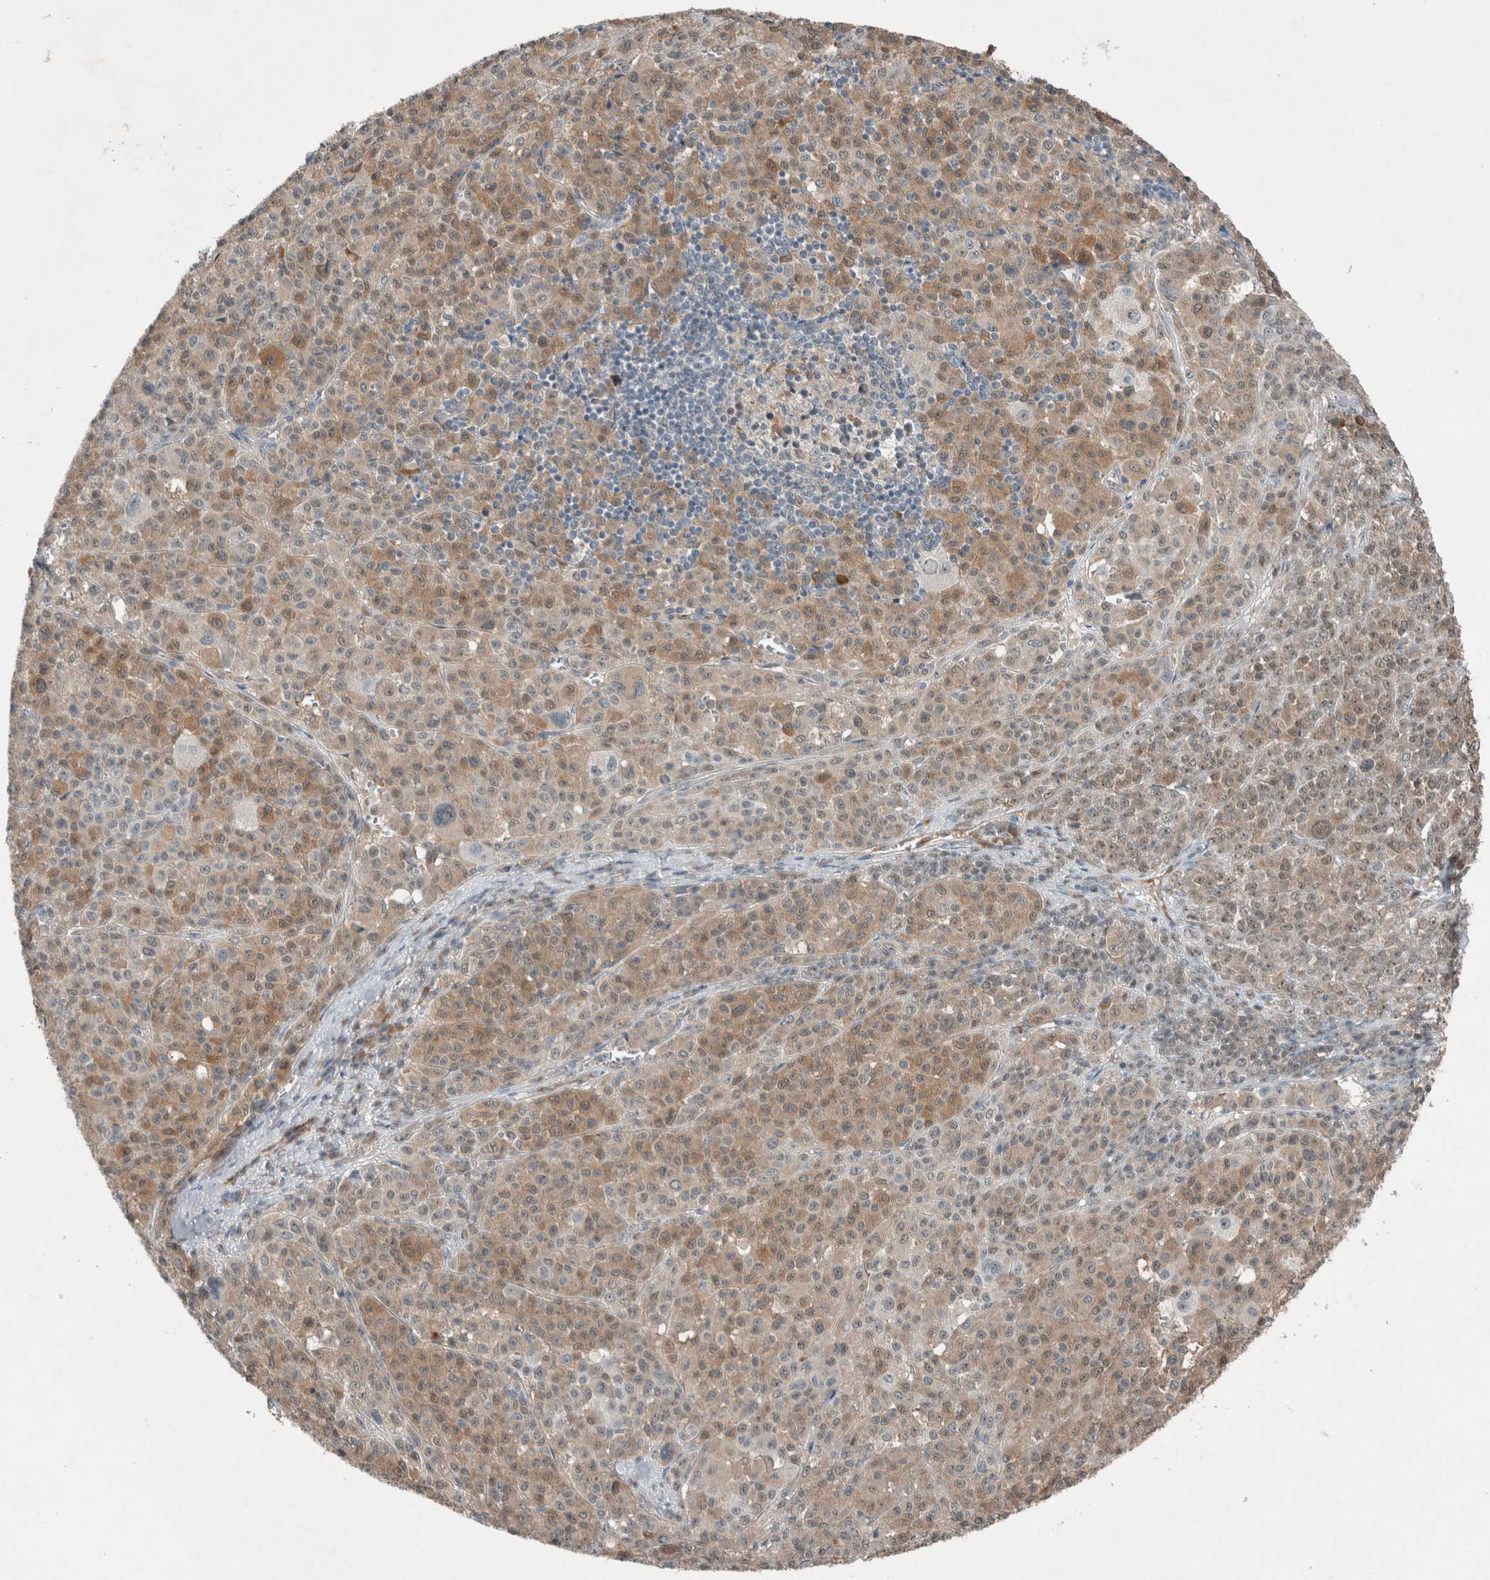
{"staining": {"intensity": "moderate", "quantity": "25%-75%", "location": "cytoplasmic/membranous"}, "tissue": "melanoma", "cell_type": "Tumor cells", "image_type": "cancer", "snomed": [{"axis": "morphology", "description": "Malignant melanoma, Metastatic site"}, {"axis": "topography", "description": "Skin"}], "caption": "Protein staining of malignant melanoma (metastatic site) tissue reveals moderate cytoplasmic/membranous positivity in about 25%-75% of tumor cells.", "gene": "RALGDS", "patient": {"sex": "female", "age": 74}}